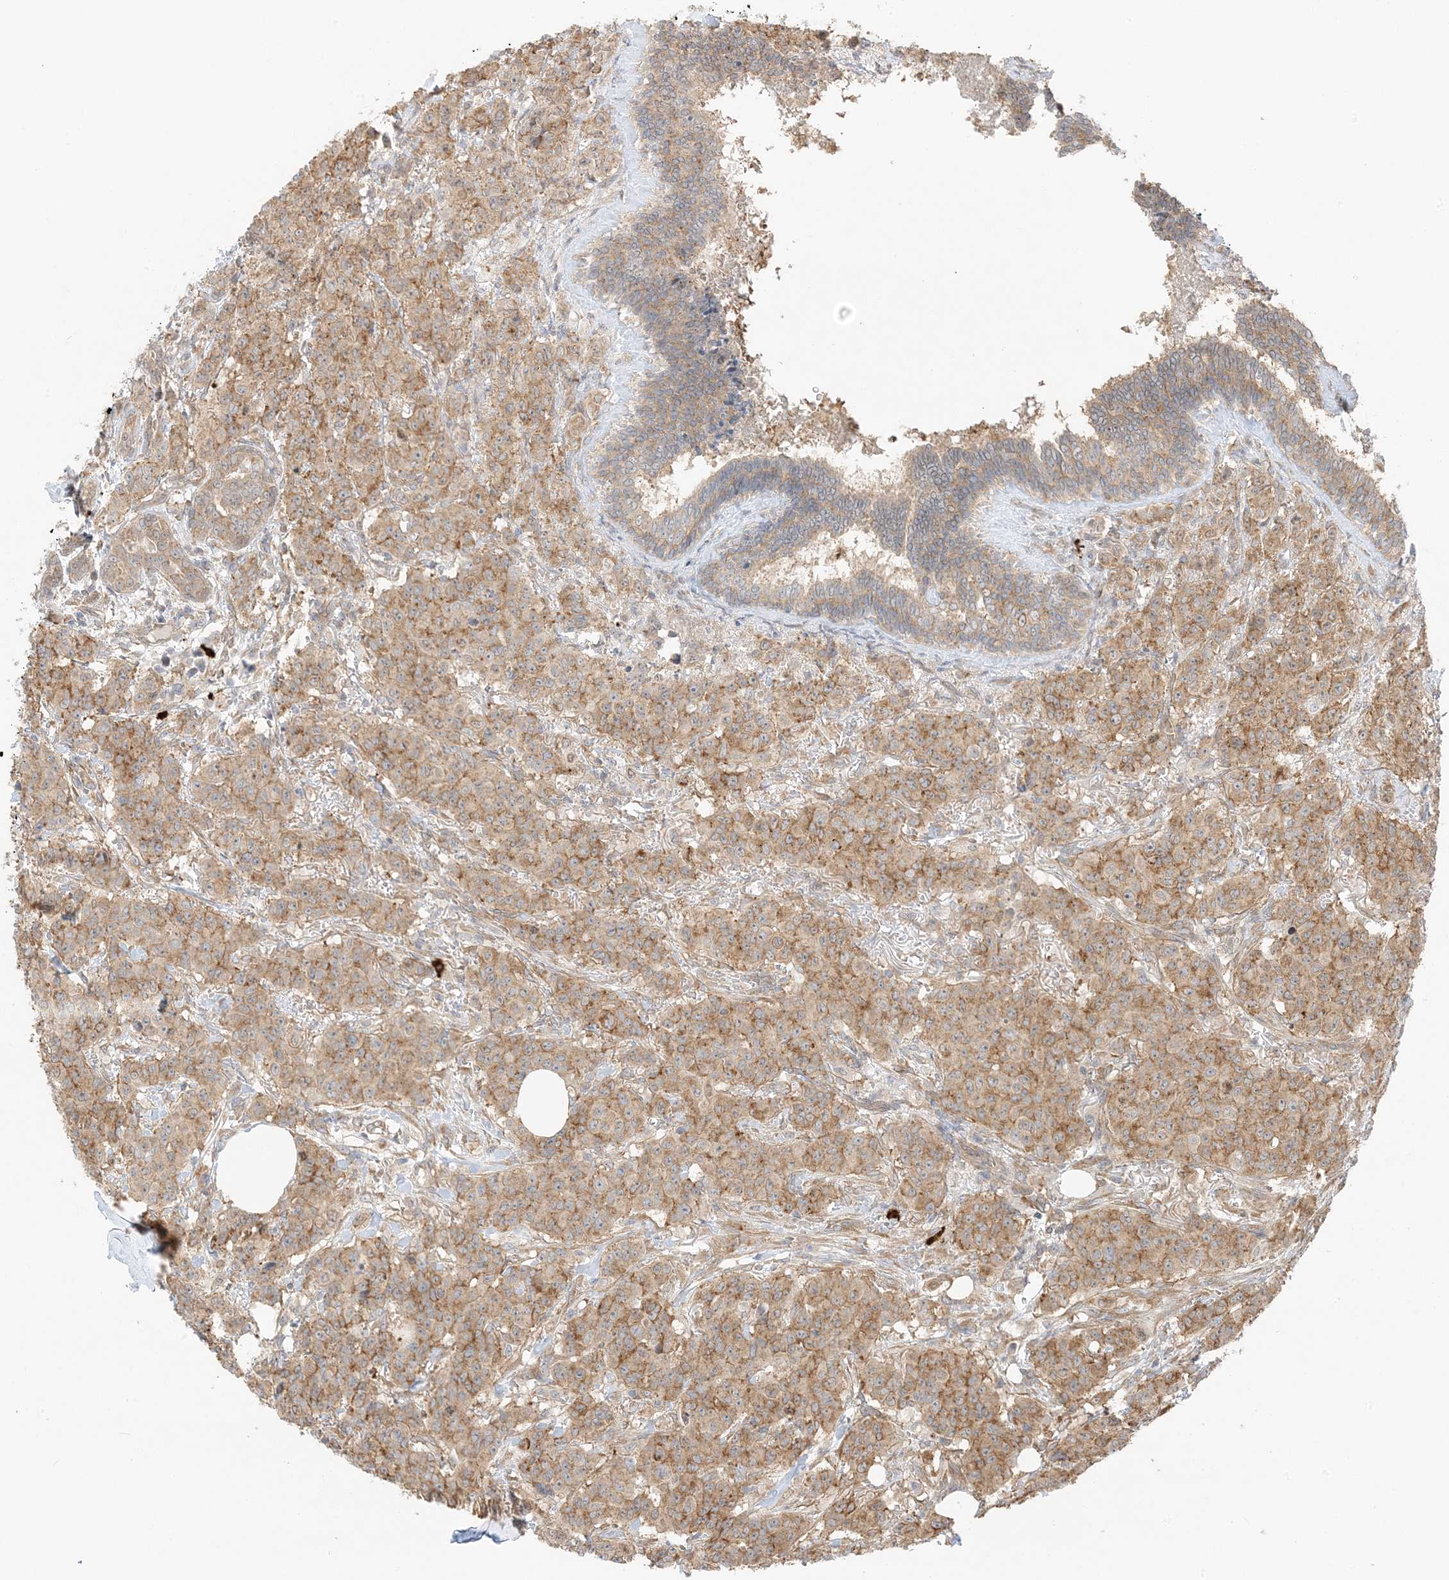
{"staining": {"intensity": "moderate", "quantity": ">75%", "location": "cytoplasmic/membranous"}, "tissue": "breast cancer", "cell_type": "Tumor cells", "image_type": "cancer", "snomed": [{"axis": "morphology", "description": "Duct carcinoma"}, {"axis": "topography", "description": "Breast"}], "caption": "The image shows staining of breast infiltrating ductal carcinoma, revealing moderate cytoplasmic/membranous protein staining (brown color) within tumor cells.", "gene": "UBAP2L", "patient": {"sex": "female", "age": 40}}